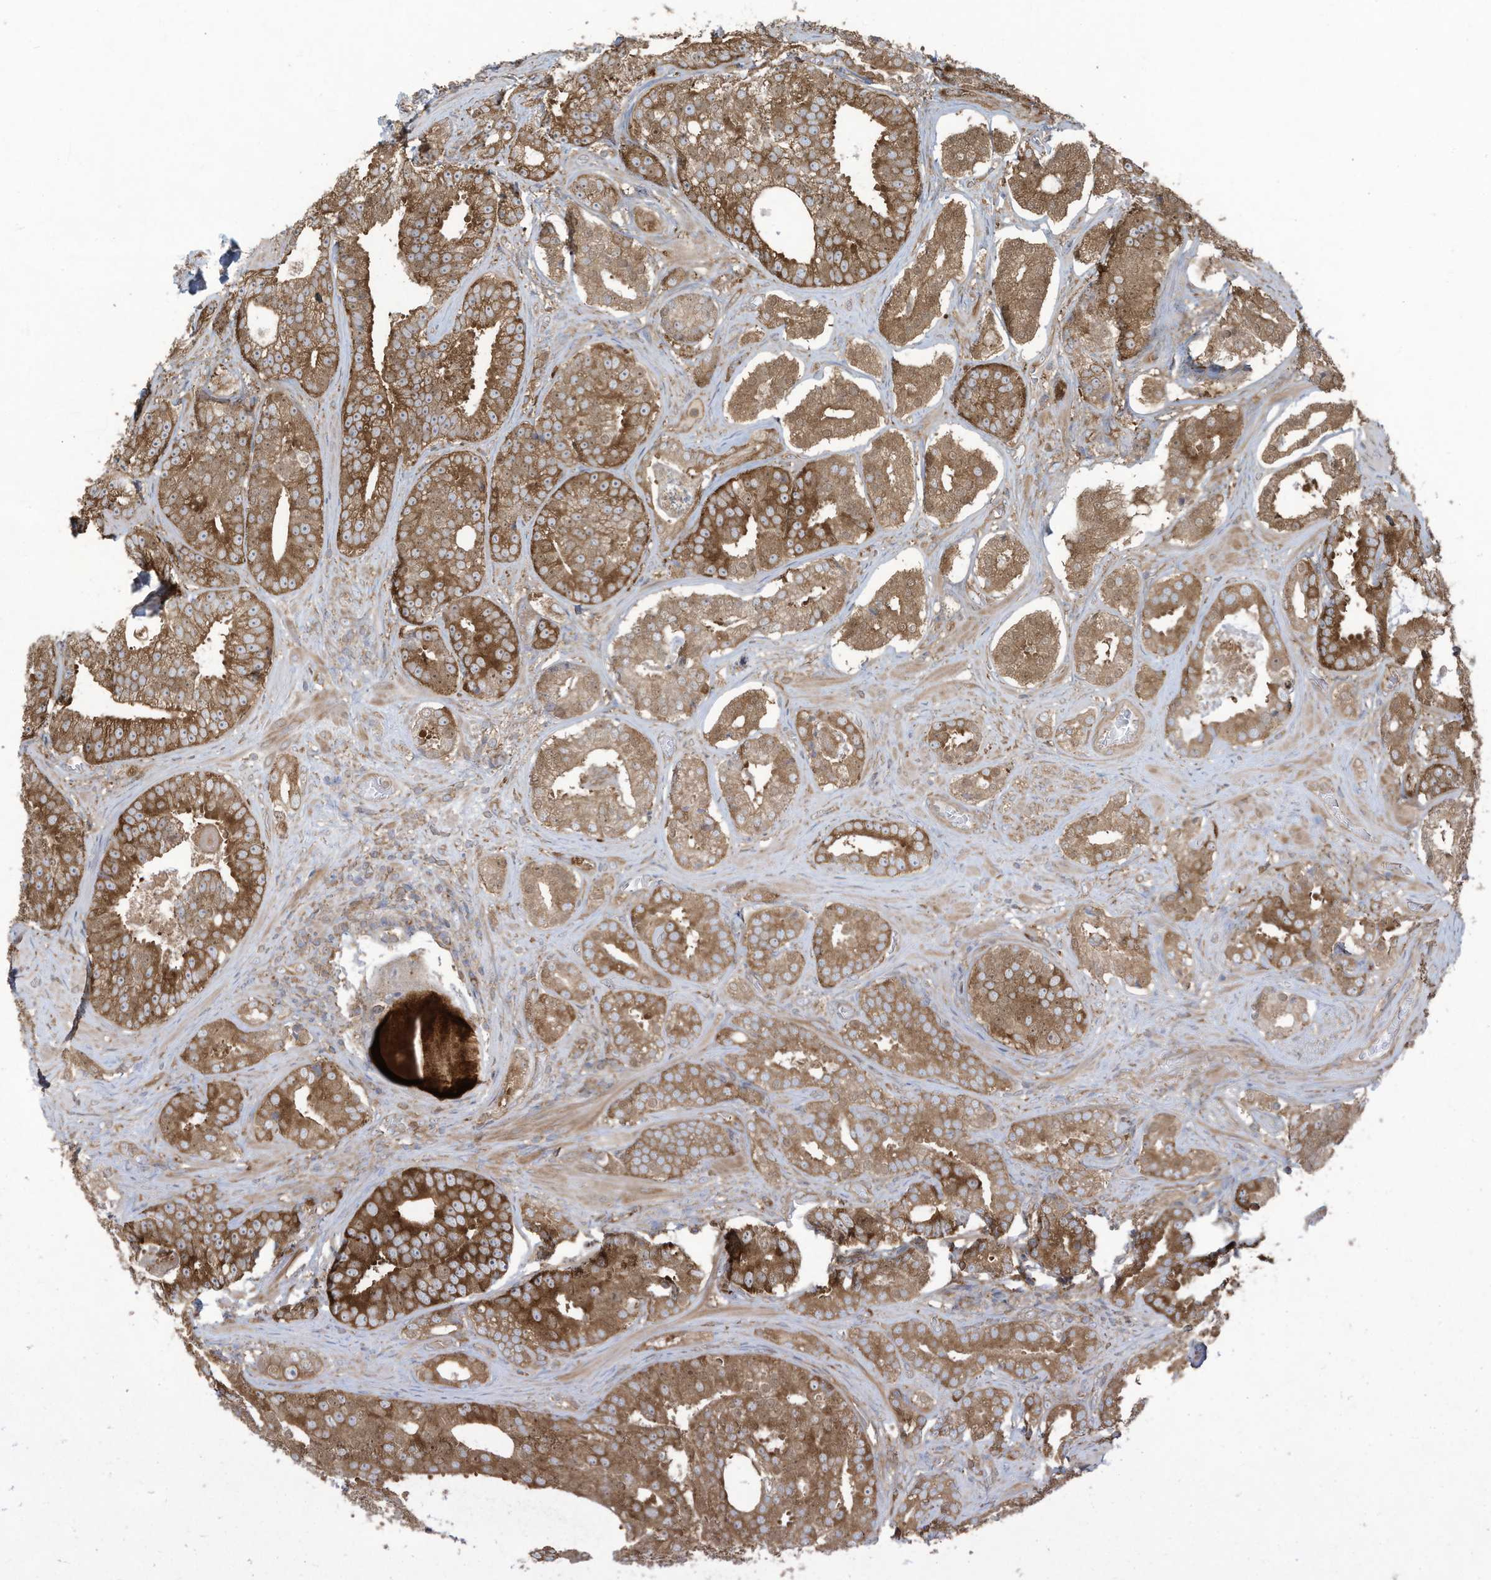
{"staining": {"intensity": "moderate", "quantity": ">75%", "location": "cytoplasmic/membranous"}, "tissue": "prostate cancer", "cell_type": "Tumor cells", "image_type": "cancer", "snomed": [{"axis": "morphology", "description": "Adenocarcinoma, High grade"}, {"axis": "topography", "description": "Prostate"}], "caption": "IHC of human prostate cancer displays medium levels of moderate cytoplasmic/membranous staining in about >75% of tumor cells.", "gene": "OLA1", "patient": {"sex": "male", "age": 60}}